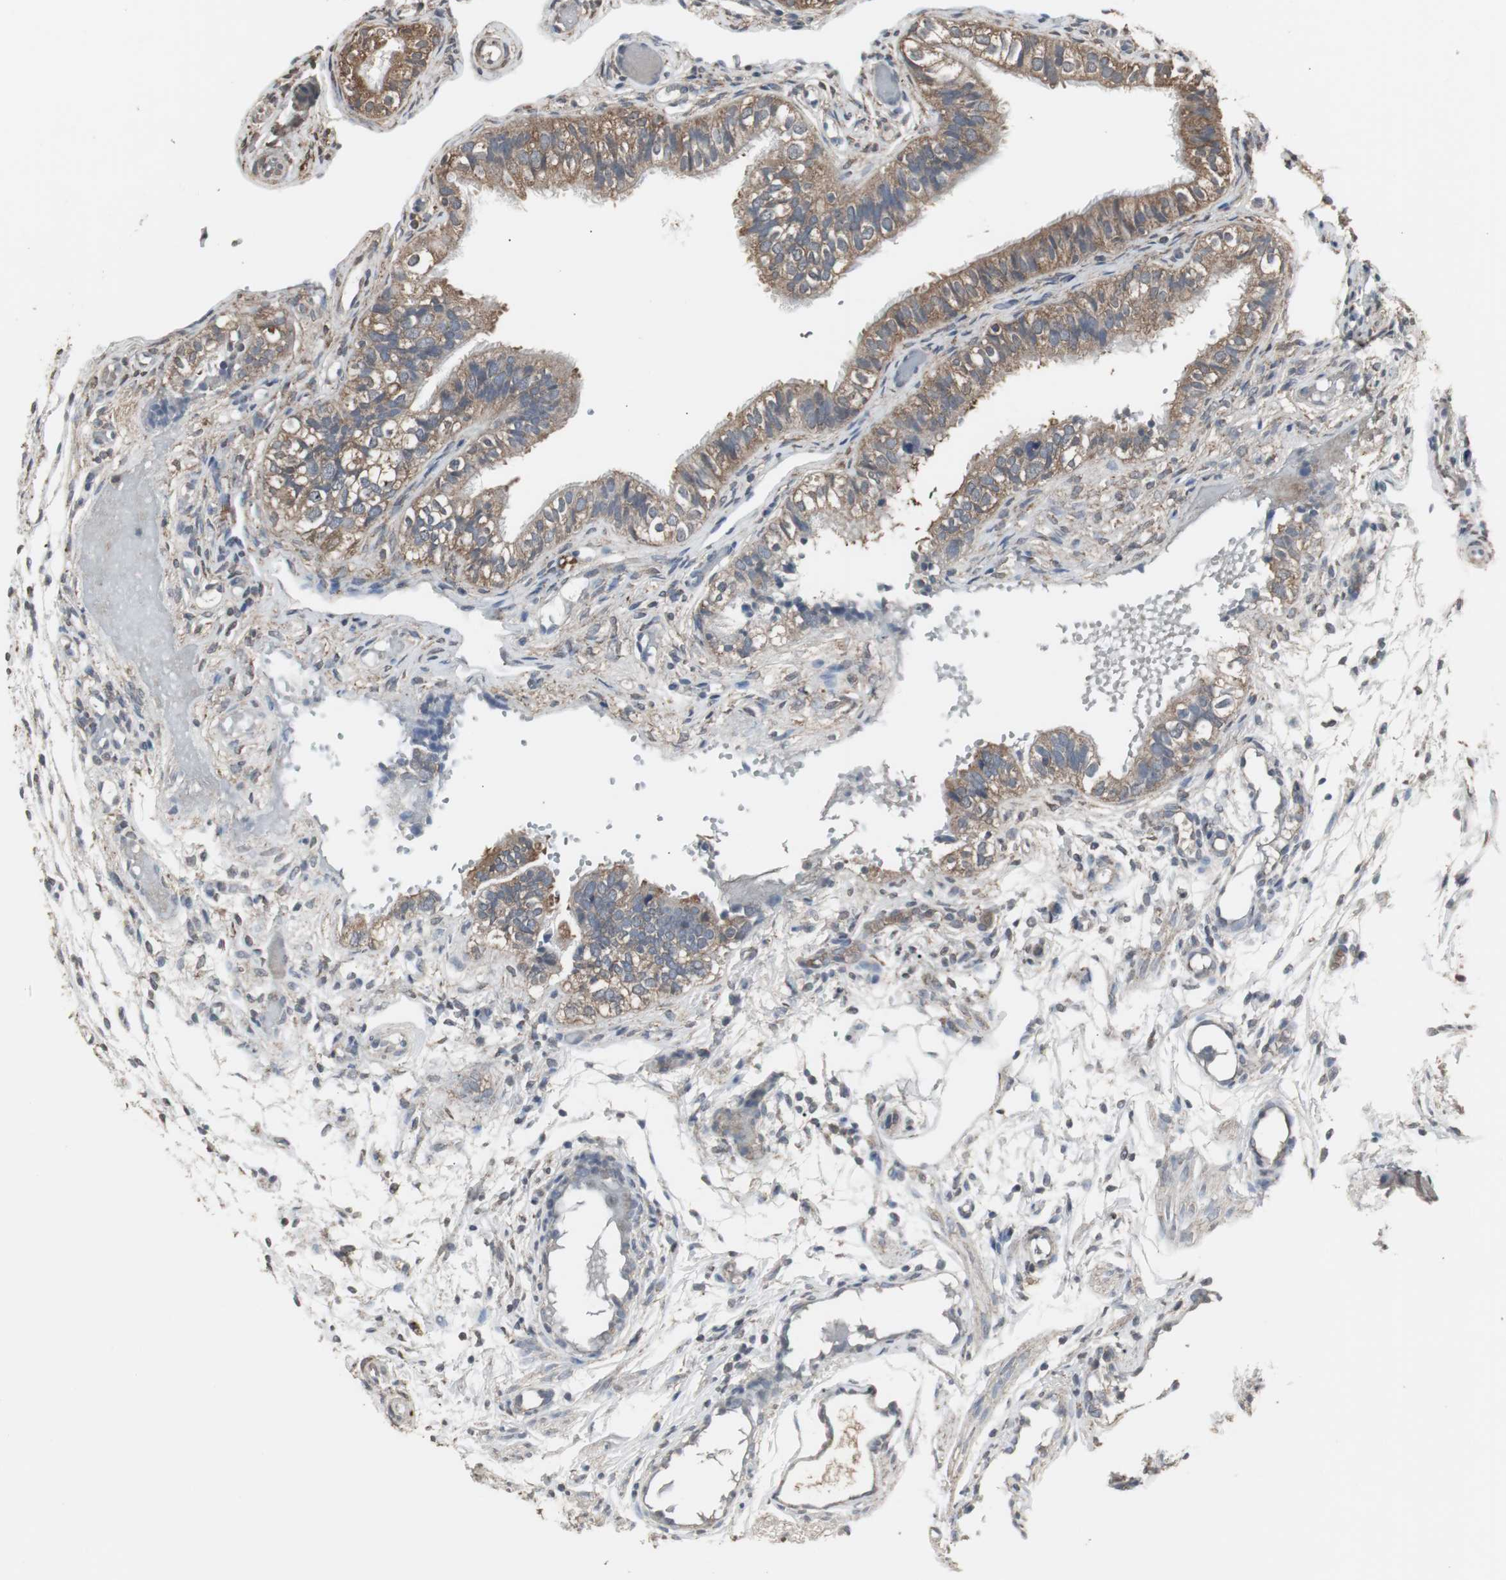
{"staining": {"intensity": "moderate", "quantity": ">75%", "location": "cytoplasmic/membranous"}, "tissue": "fallopian tube", "cell_type": "Glandular cells", "image_type": "normal", "snomed": [{"axis": "morphology", "description": "Normal tissue, NOS"}, {"axis": "morphology", "description": "Dermoid, NOS"}, {"axis": "topography", "description": "Fallopian tube"}], "caption": "Protein analysis of normal fallopian tube displays moderate cytoplasmic/membranous expression in about >75% of glandular cells.", "gene": "HPRT1", "patient": {"sex": "female", "age": 33}}